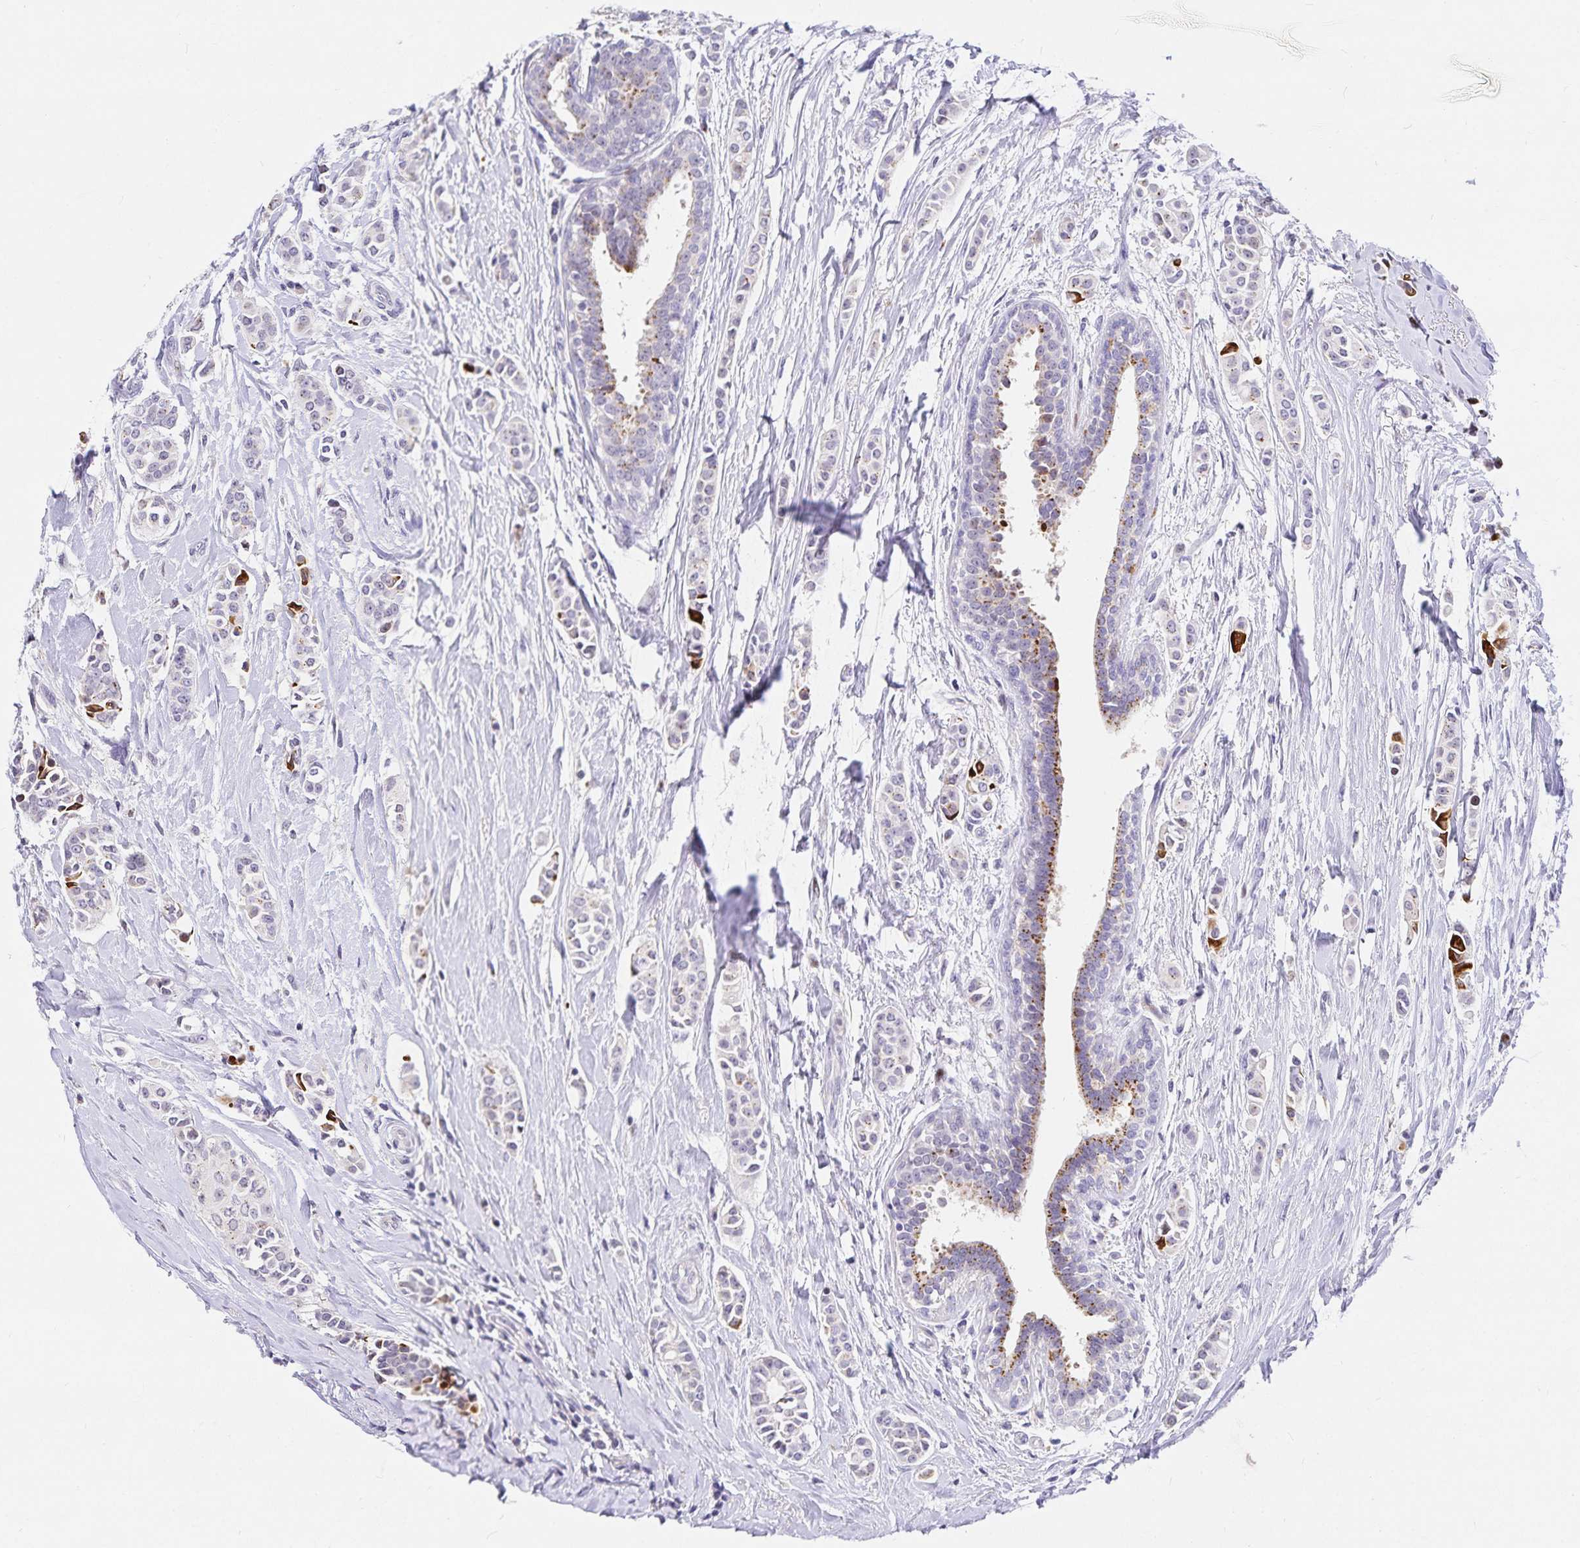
{"staining": {"intensity": "moderate", "quantity": "<25%", "location": "cytoplasmic/membranous"}, "tissue": "breast cancer", "cell_type": "Tumor cells", "image_type": "cancer", "snomed": [{"axis": "morphology", "description": "Duct carcinoma"}, {"axis": "topography", "description": "Breast"}], "caption": "Tumor cells demonstrate moderate cytoplasmic/membranous staining in about <25% of cells in infiltrating ductal carcinoma (breast).", "gene": "KBTBD13", "patient": {"sex": "female", "age": 64}}